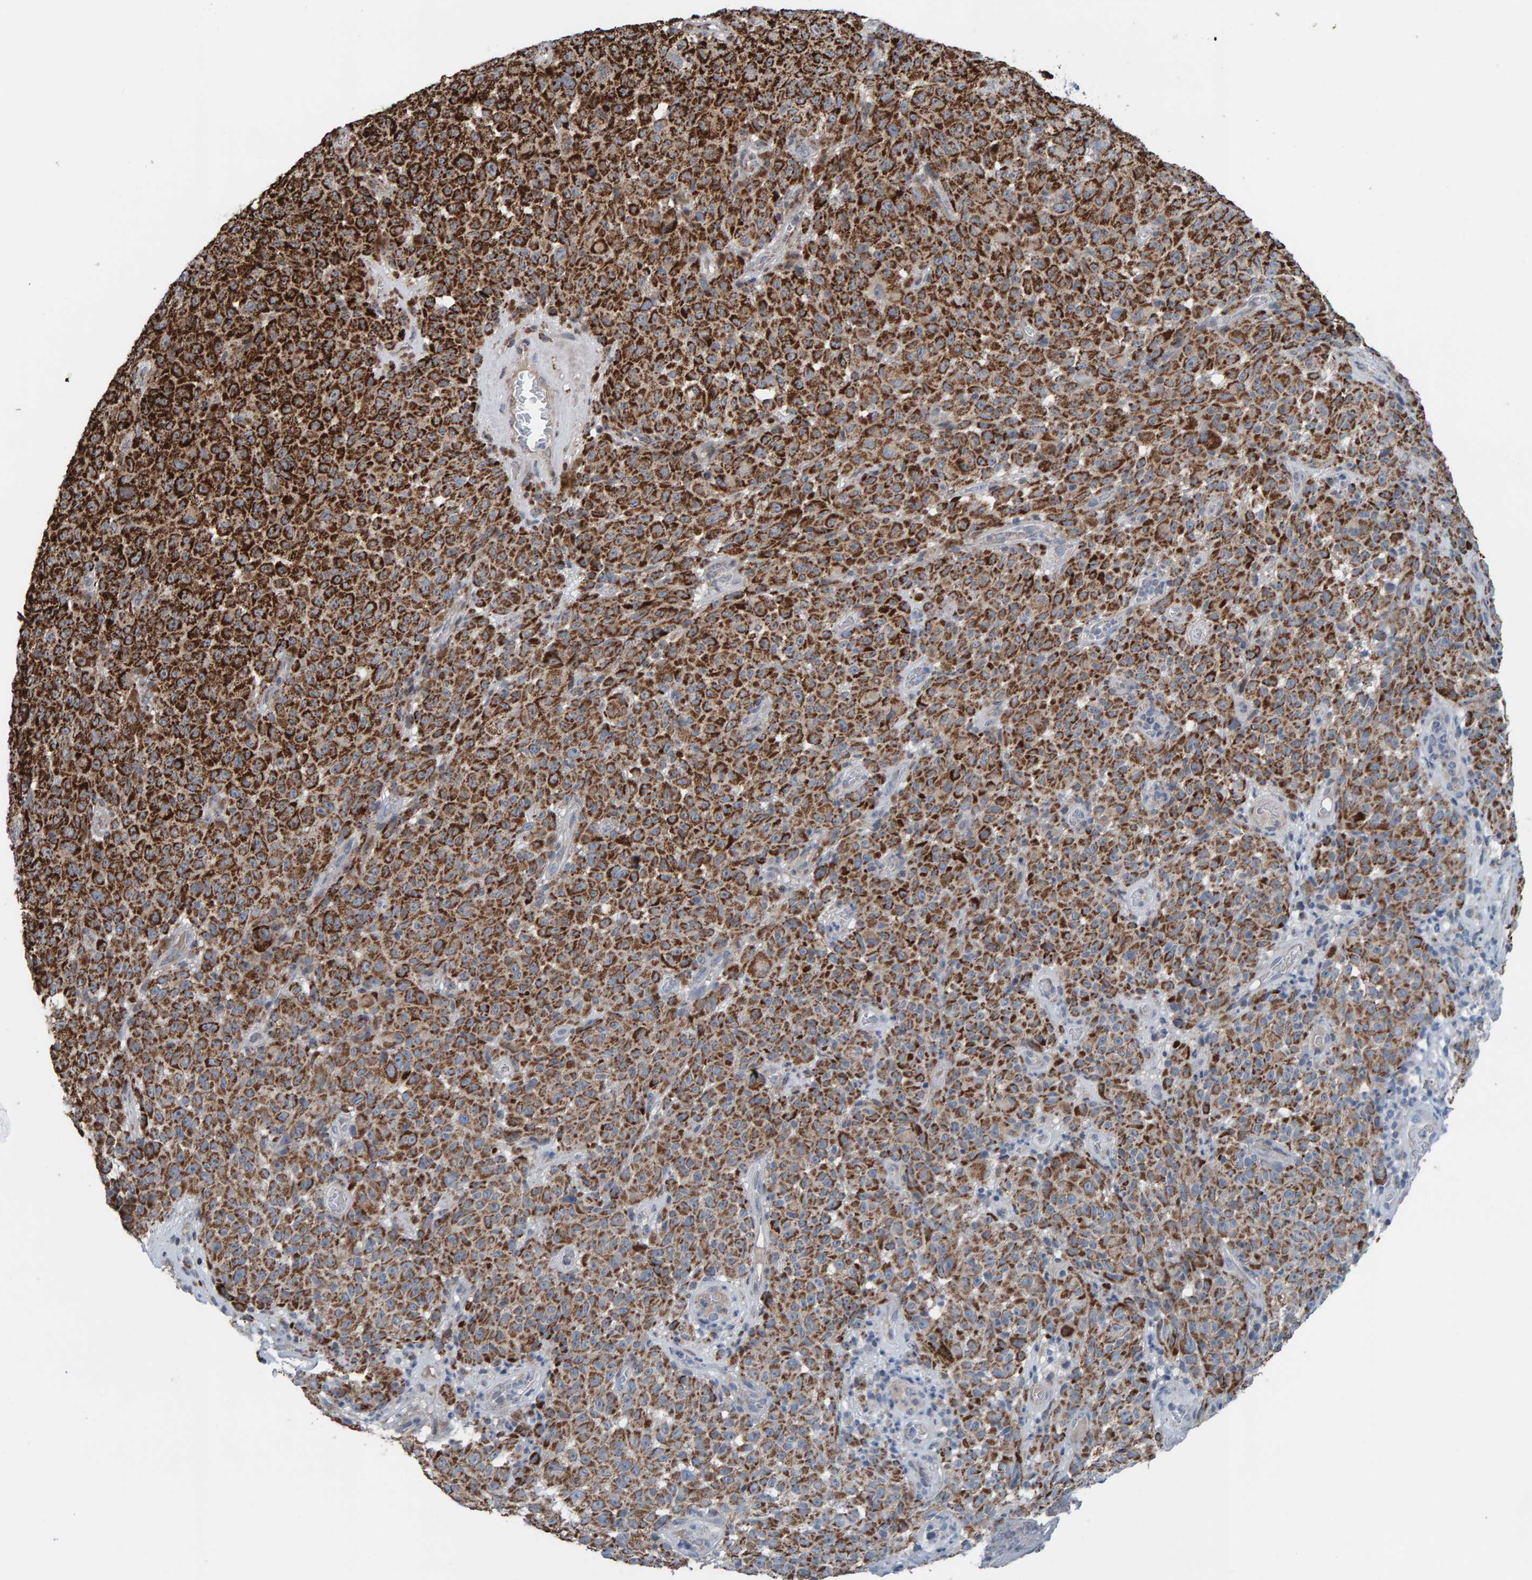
{"staining": {"intensity": "strong", "quantity": ">75%", "location": "cytoplasmic/membranous"}, "tissue": "melanoma", "cell_type": "Tumor cells", "image_type": "cancer", "snomed": [{"axis": "morphology", "description": "Malignant melanoma, NOS"}, {"axis": "topography", "description": "Skin"}], "caption": "Tumor cells show strong cytoplasmic/membranous staining in approximately >75% of cells in malignant melanoma. The protein is shown in brown color, while the nuclei are stained blue.", "gene": "ZNF48", "patient": {"sex": "female", "age": 82}}